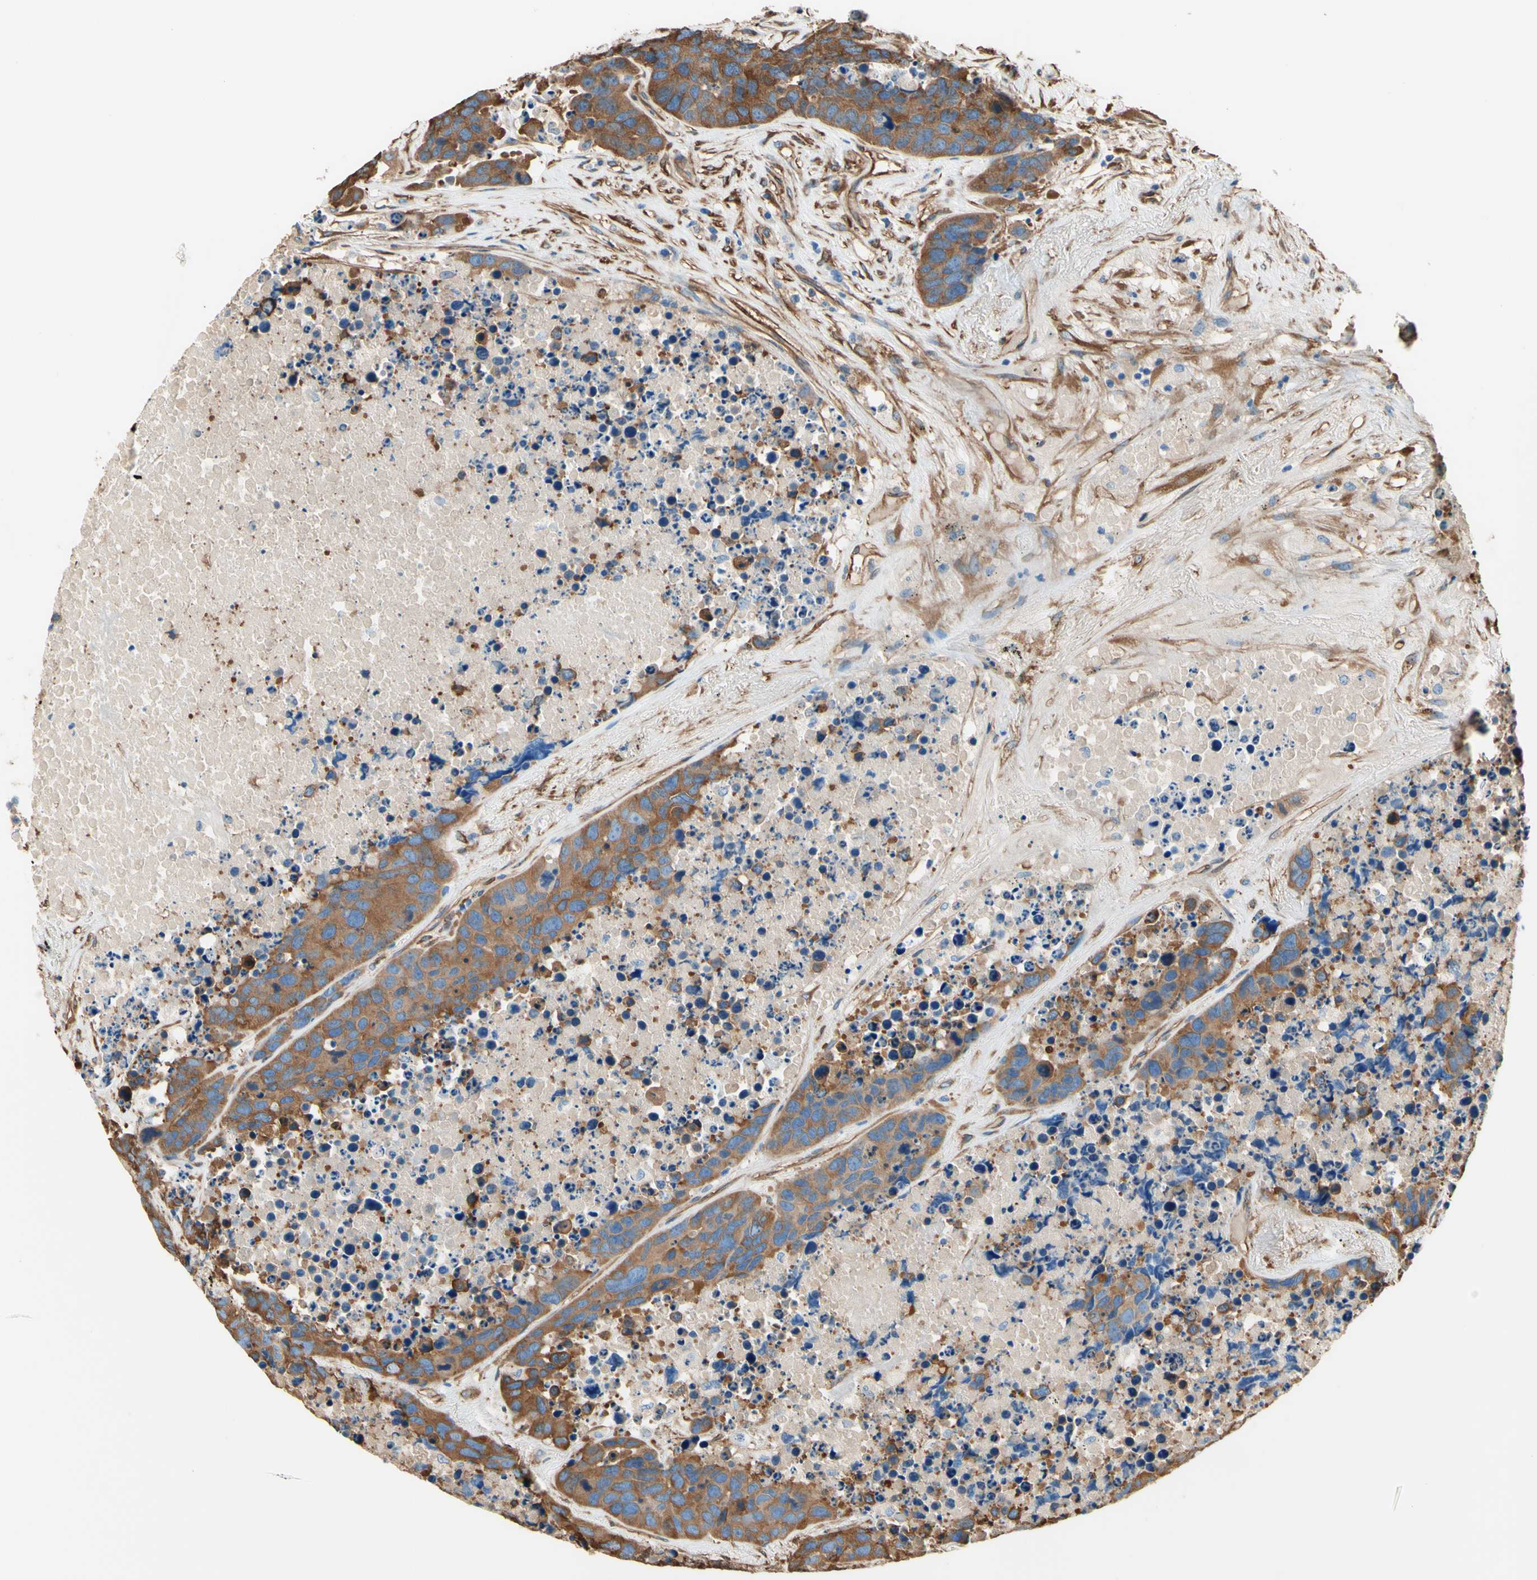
{"staining": {"intensity": "strong", "quantity": ">75%", "location": "cytoplasmic/membranous"}, "tissue": "carcinoid", "cell_type": "Tumor cells", "image_type": "cancer", "snomed": [{"axis": "morphology", "description": "Carcinoid, malignant, NOS"}, {"axis": "topography", "description": "Lung"}], "caption": "Protein staining by immunohistochemistry (IHC) exhibits strong cytoplasmic/membranous positivity in approximately >75% of tumor cells in malignant carcinoid.", "gene": "DPYSL3", "patient": {"sex": "male", "age": 60}}